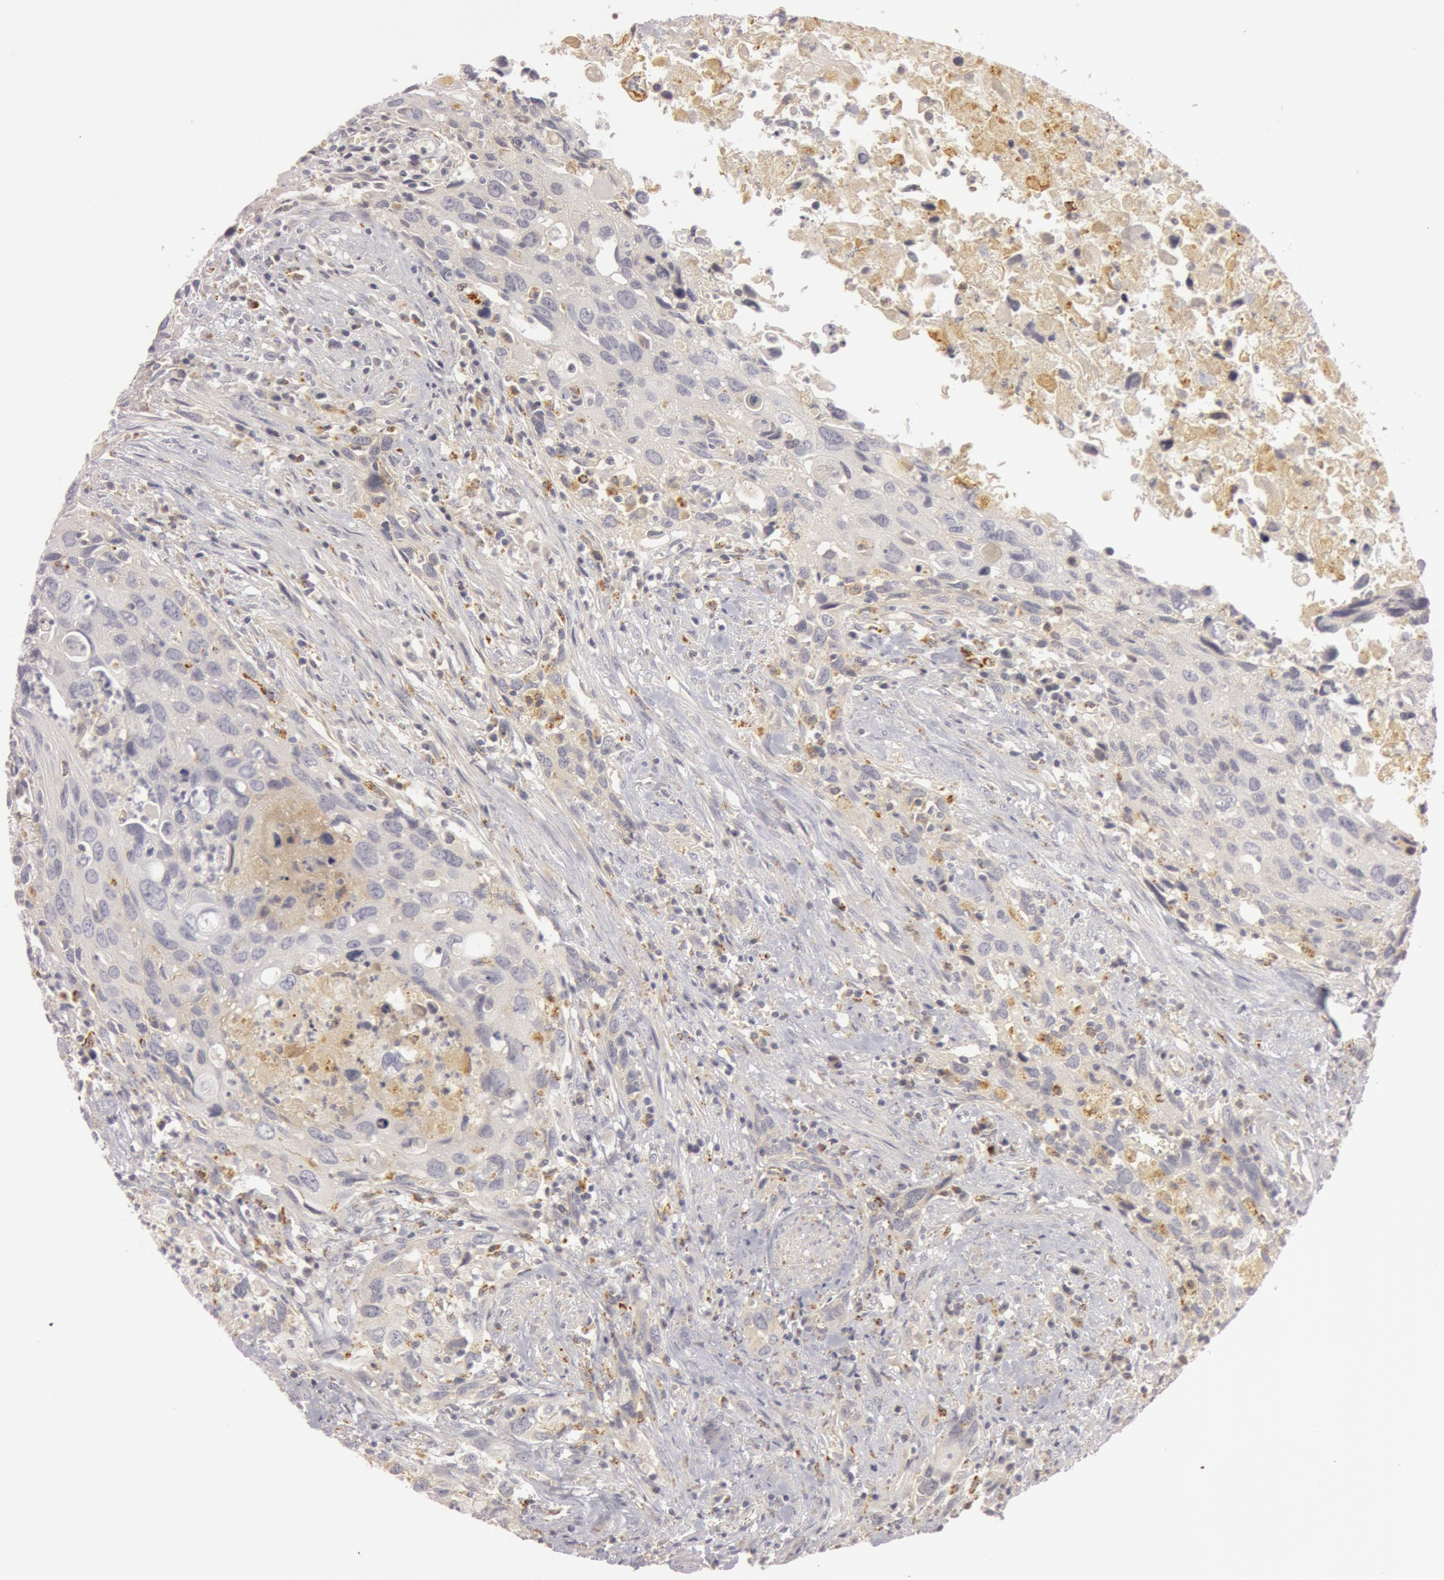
{"staining": {"intensity": "weak", "quantity": ">75%", "location": "cytoplasmic/membranous"}, "tissue": "urothelial cancer", "cell_type": "Tumor cells", "image_type": "cancer", "snomed": [{"axis": "morphology", "description": "Urothelial carcinoma, High grade"}, {"axis": "topography", "description": "Urinary bladder"}], "caption": "Human high-grade urothelial carcinoma stained with a brown dye shows weak cytoplasmic/membranous positive positivity in approximately >75% of tumor cells.", "gene": "C7", "patient": {"sex": "male", "age": 71}}